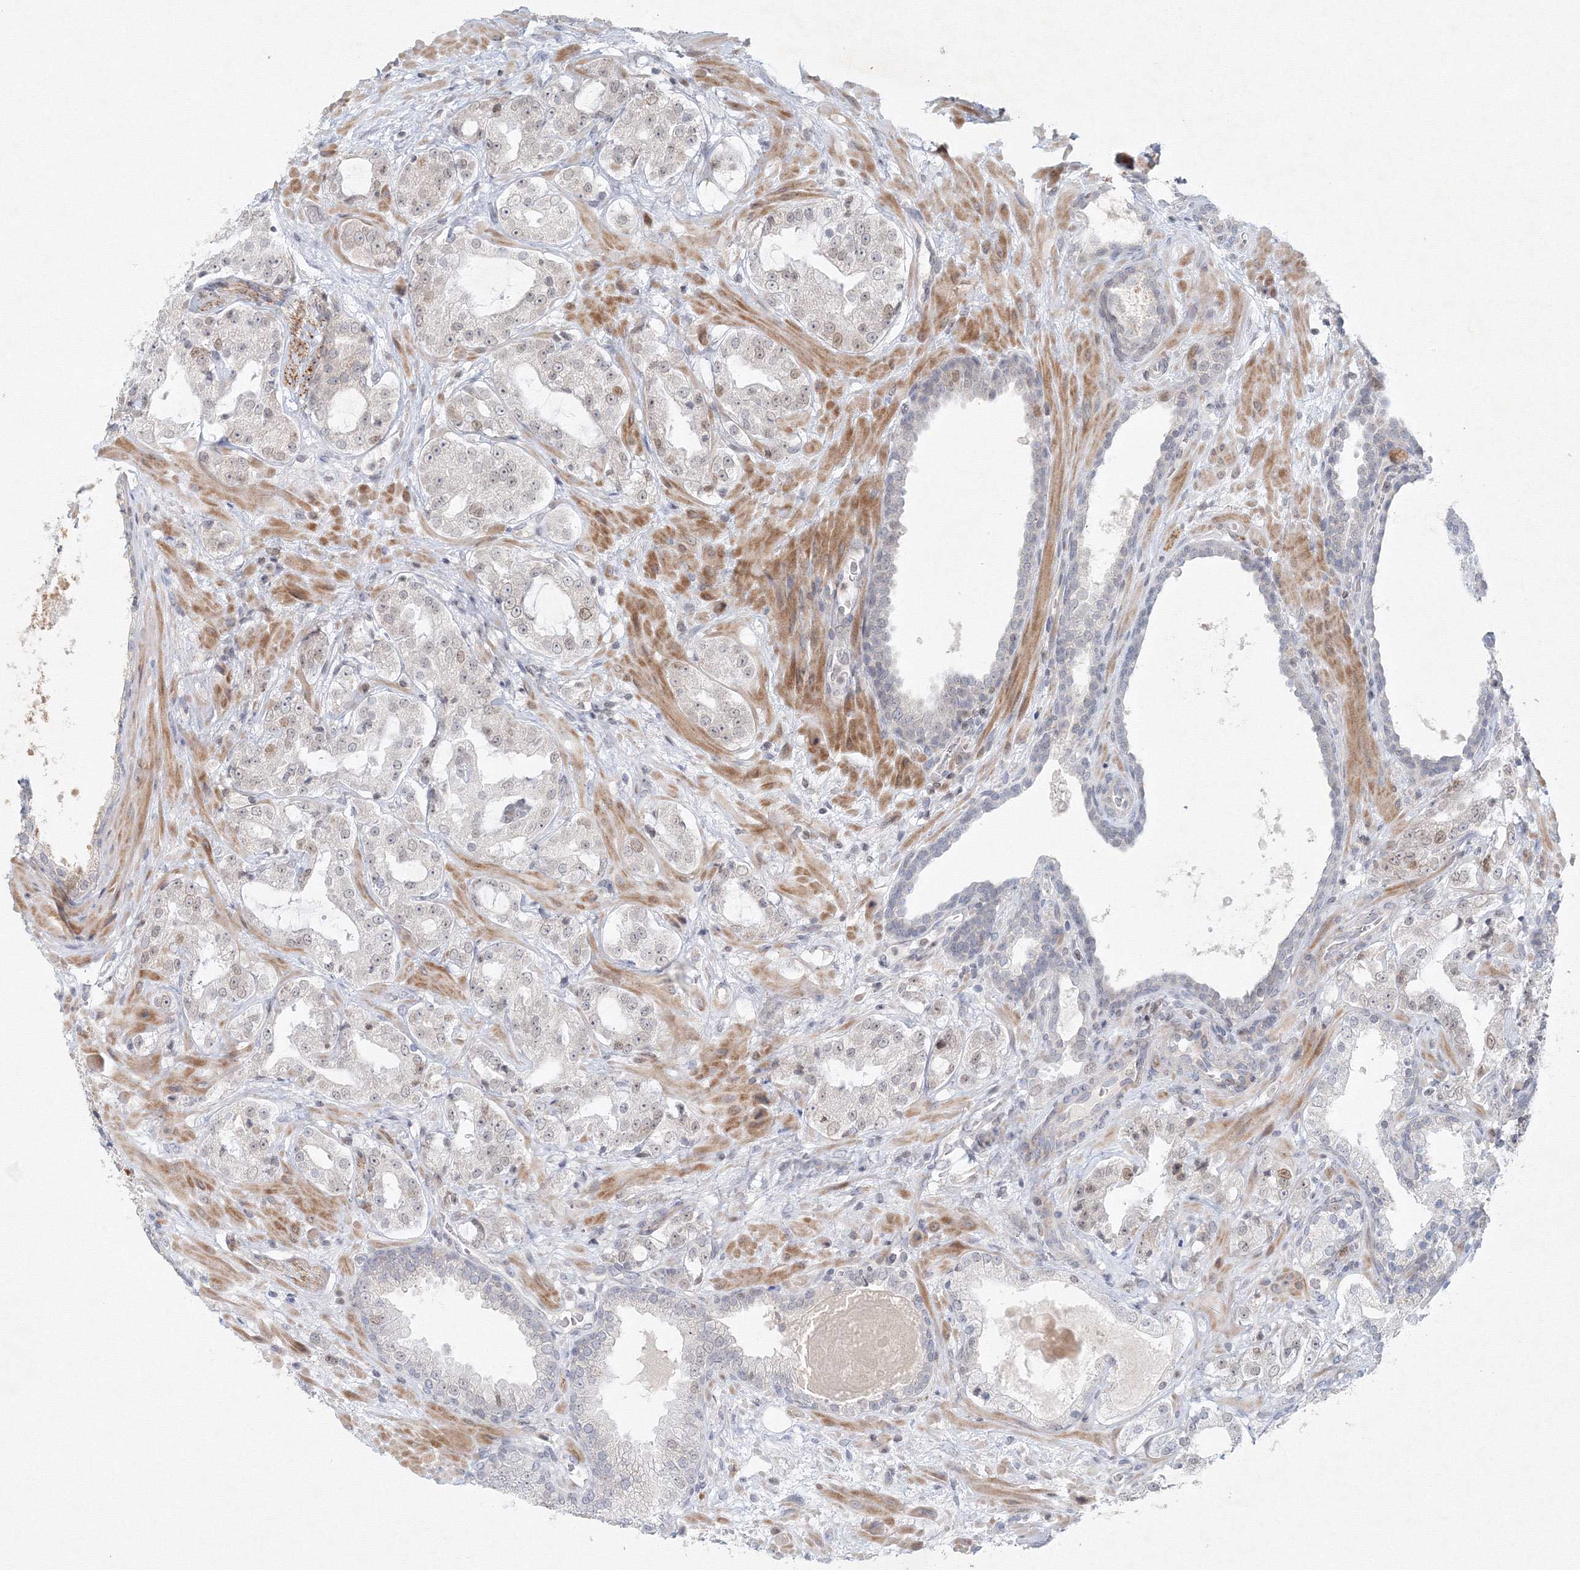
{"staining": {"intensity": "negative", "quantity": "none", "location": "none"}, "tissue": "prostate cancer", "cell_type": "Tumor cells", "image_type": "cancer", "snomed": [{"axis": "morphology", "description": "Adenocarcinoma, High grade"}, {"axis": "topography", "description": "Prostate"}], "caption": "High magnification brightfield microscopy of prostate cancer (high-grade adenocarcinoma) stained with DAB (brown) and counterstained with hematoxylin (blue): tumor cells show no significant positivity.", "gene": "KIF4A", "patient": {"sex": "male", "age": 64}}